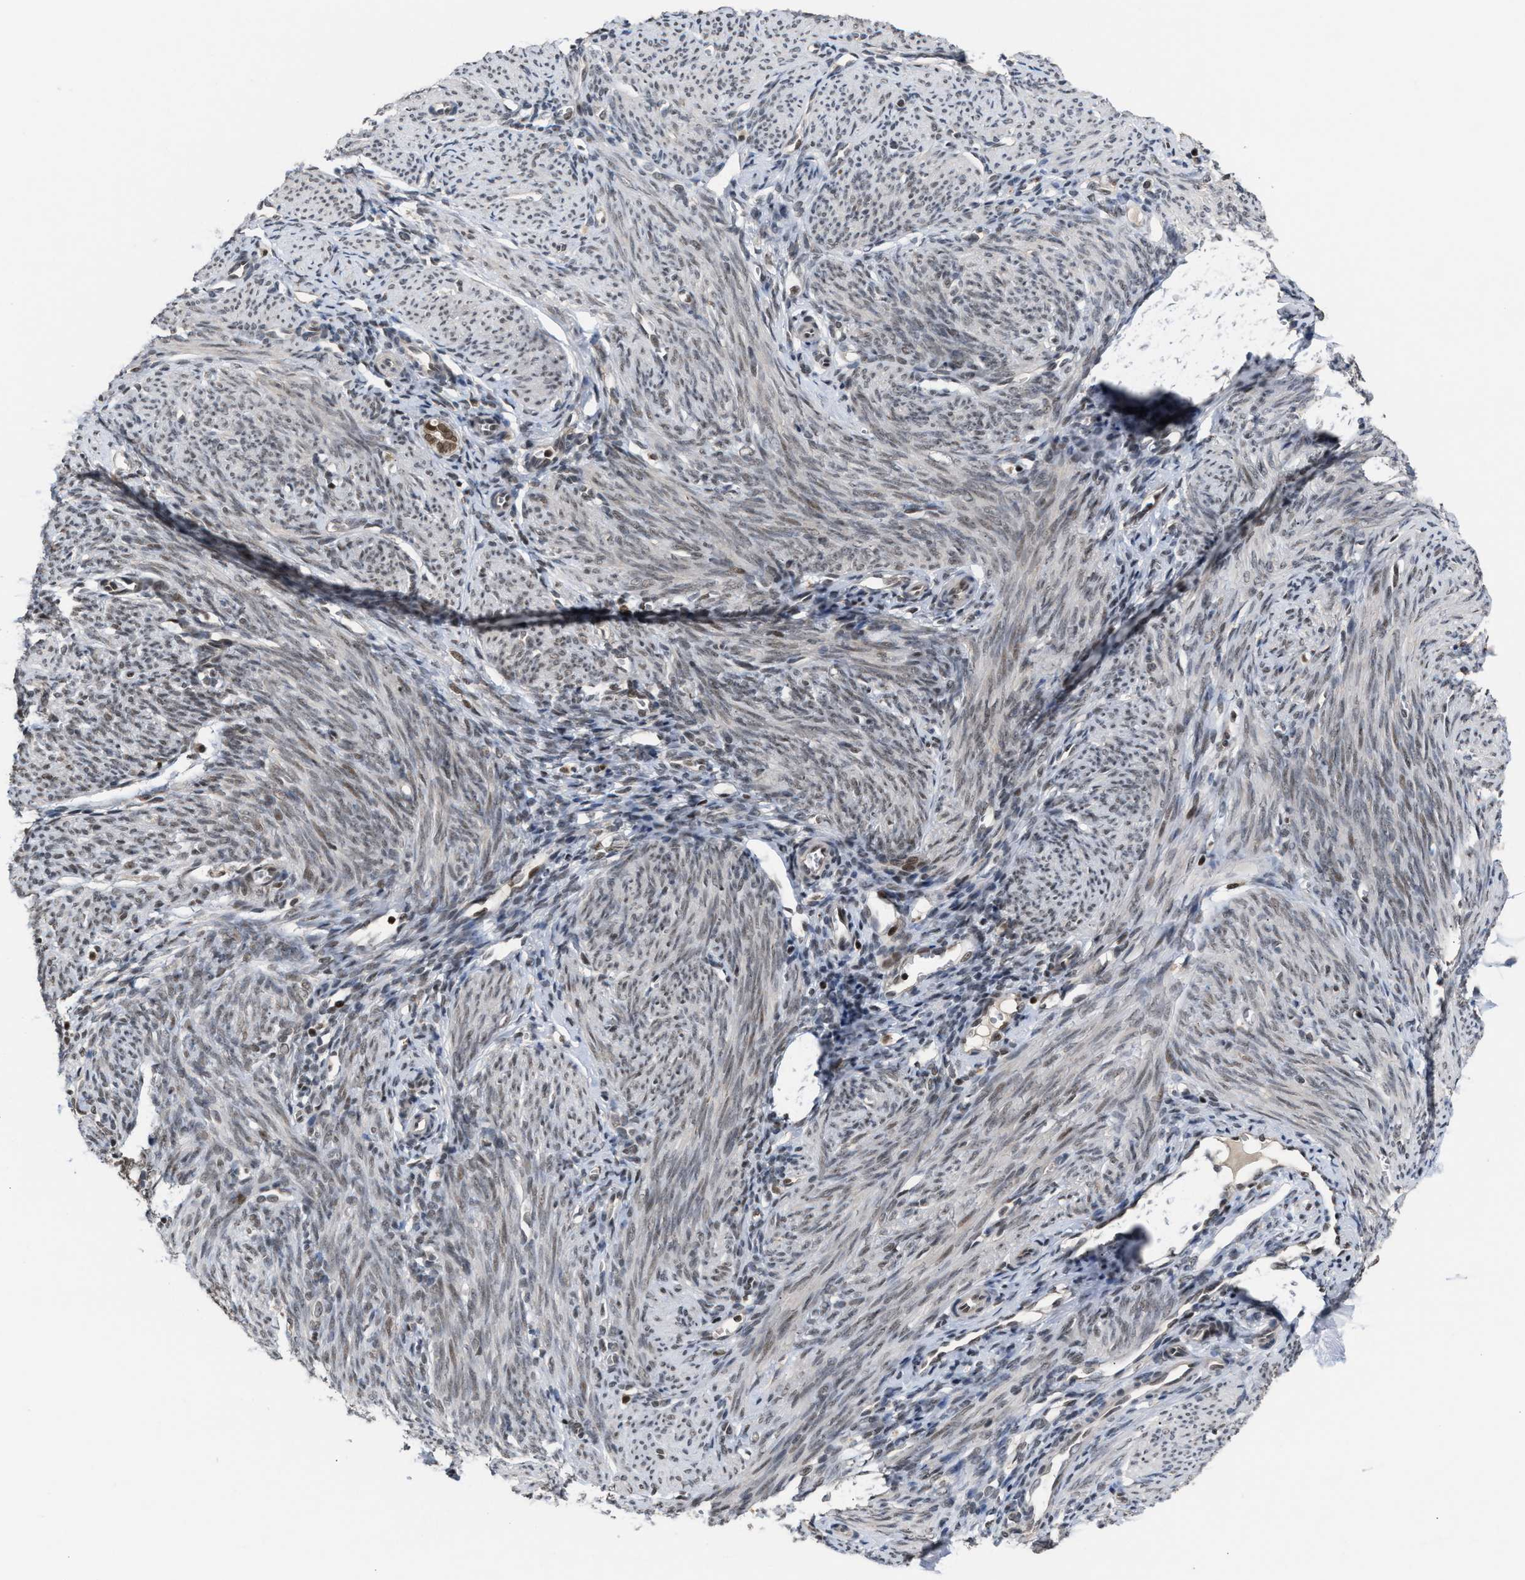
{"staining": {"intensity": "moderate", "quantity": ">75%", "location": "nuclear"}, "tissue": "endometrium", "cell_type": "Glandular cells", "image_type": "normal", "snomed": [{"axis": "morphology", "description": "Normal tissue, NOS"}, {"axis": "morphology", "description": "Adenocarcinoma, NOS"}, {"axis": "topography", "description": "Endometrium"}], "caption": "Immunohistochemical staining of normal human endometrium exhibits moderate nuclear protein expression in approximately >75% of glandular cells.", "gene": "C9orf78", "patient": {"sex": "female", "age": 57}}